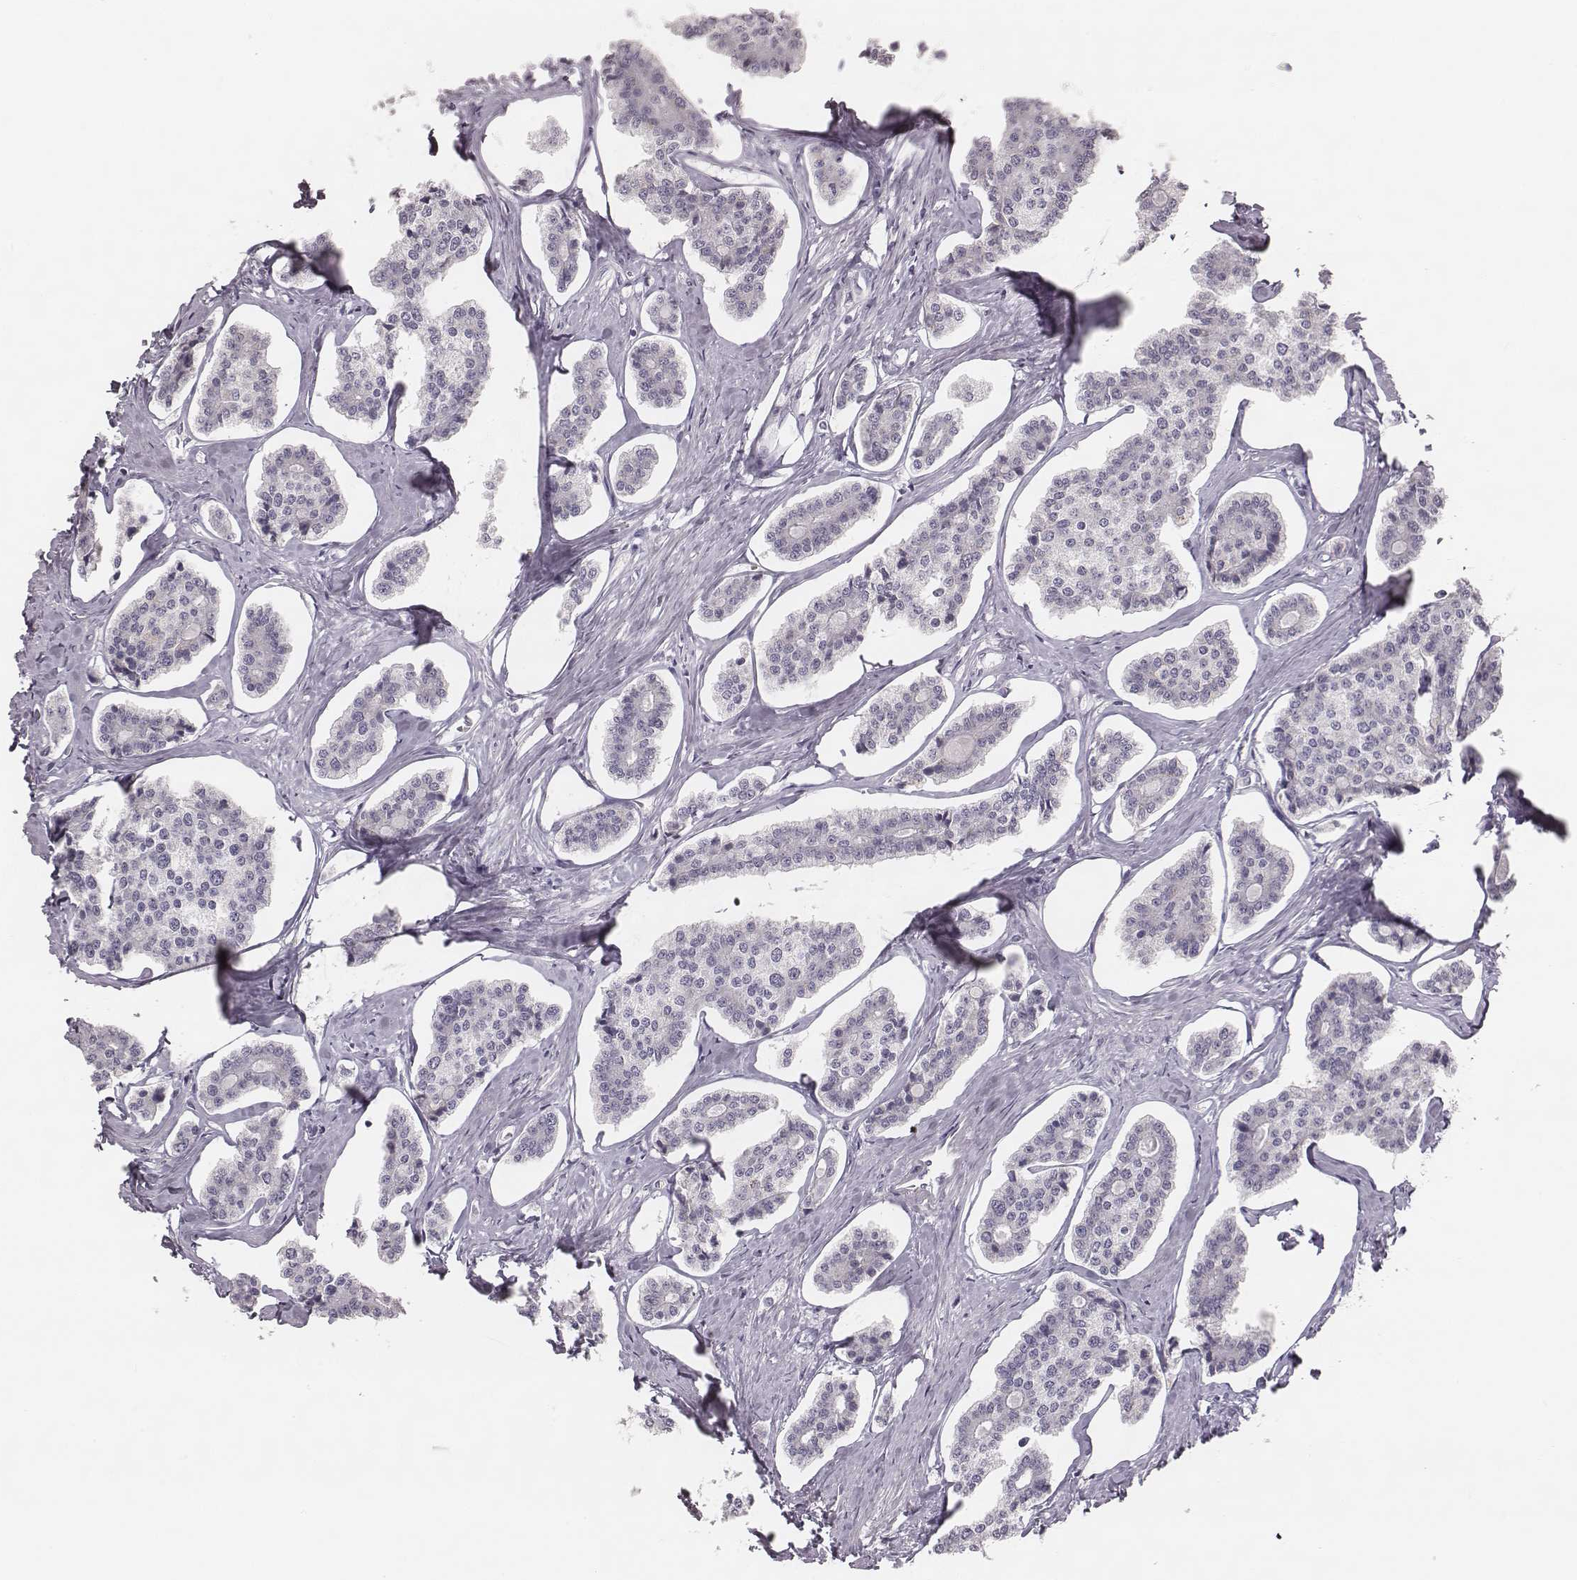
{"staining": {"intensity": "negative", "quantity": "none", "location": "none"}, "tissue": "carcinoid", "cell_type": "Tumor cells", "image_type": "cancer", "snomed": [{"axis": "morphology", "description": "Carcinoid, malignant, NOS"}, {"axis": "topography", "description": "Small intestine"}], "caption": "High magnification brightfield microscopy of carcinoid stained with DAB (3,3'-diaminobenzidine) (brown) and counterstained with hematoxylin (blue): tumor cells show no significant expression.", "gene": "KCNJ12", "patient": {"sex": "female", "age": 65}}